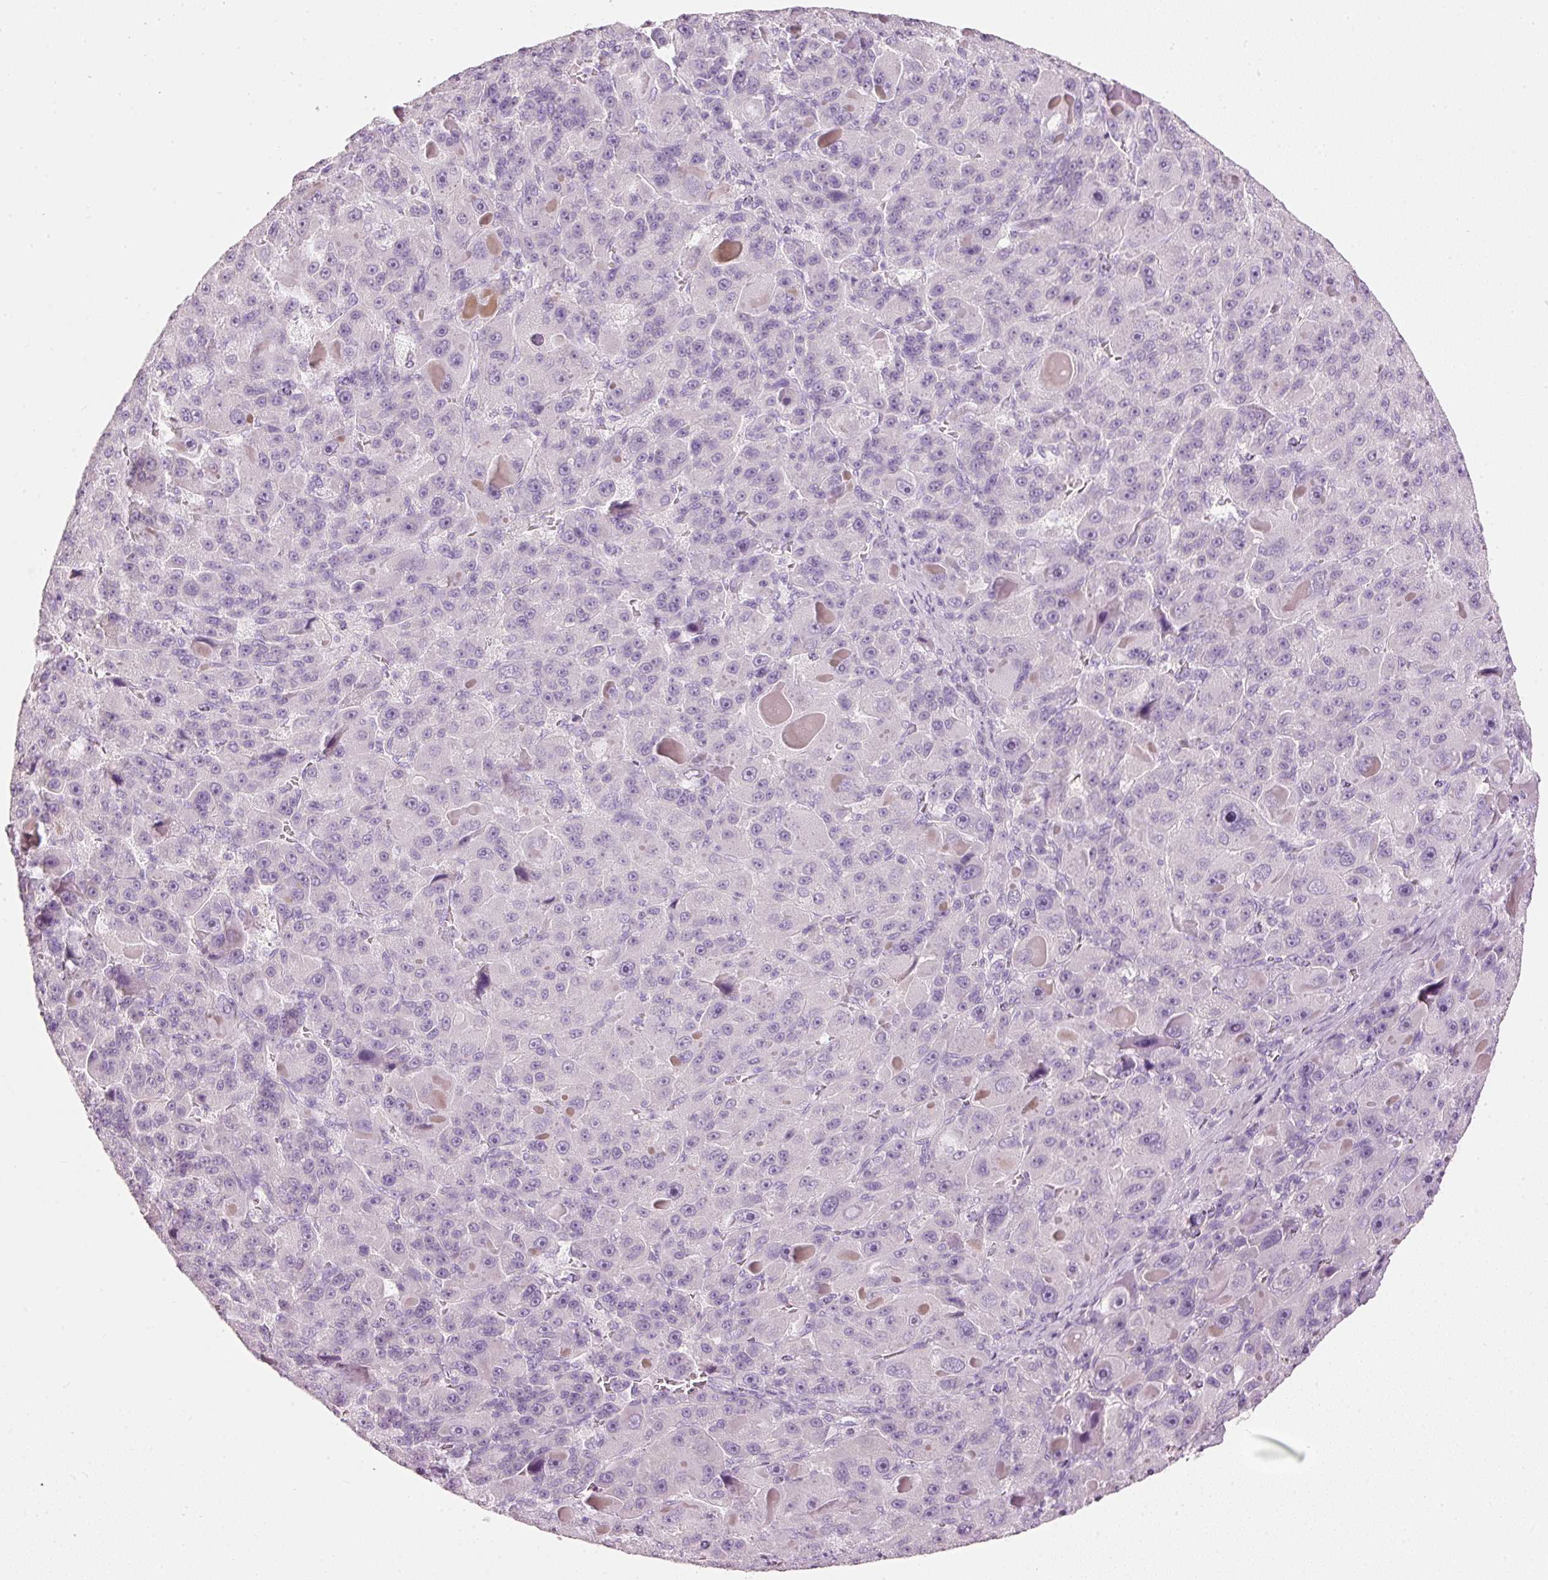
{"staining": {"intensity": "negative", "quantity": "none", "location": "none"}, "tissue": "liver cancer", "cell_type": "Tumor cells", "image_type": "cancer", "snomed": [{"axis": "morphology", "description": "Carcinoma, Hepatocellular, NOS"}, {"axis": "topography", "description": "Liver"}], "caption": "Immunohistochemical staining of human liver cancer reveals no significant expression in tumor cells.", "gene": "PDXDC1", "patient": {"sex": "male", "age": 76}}